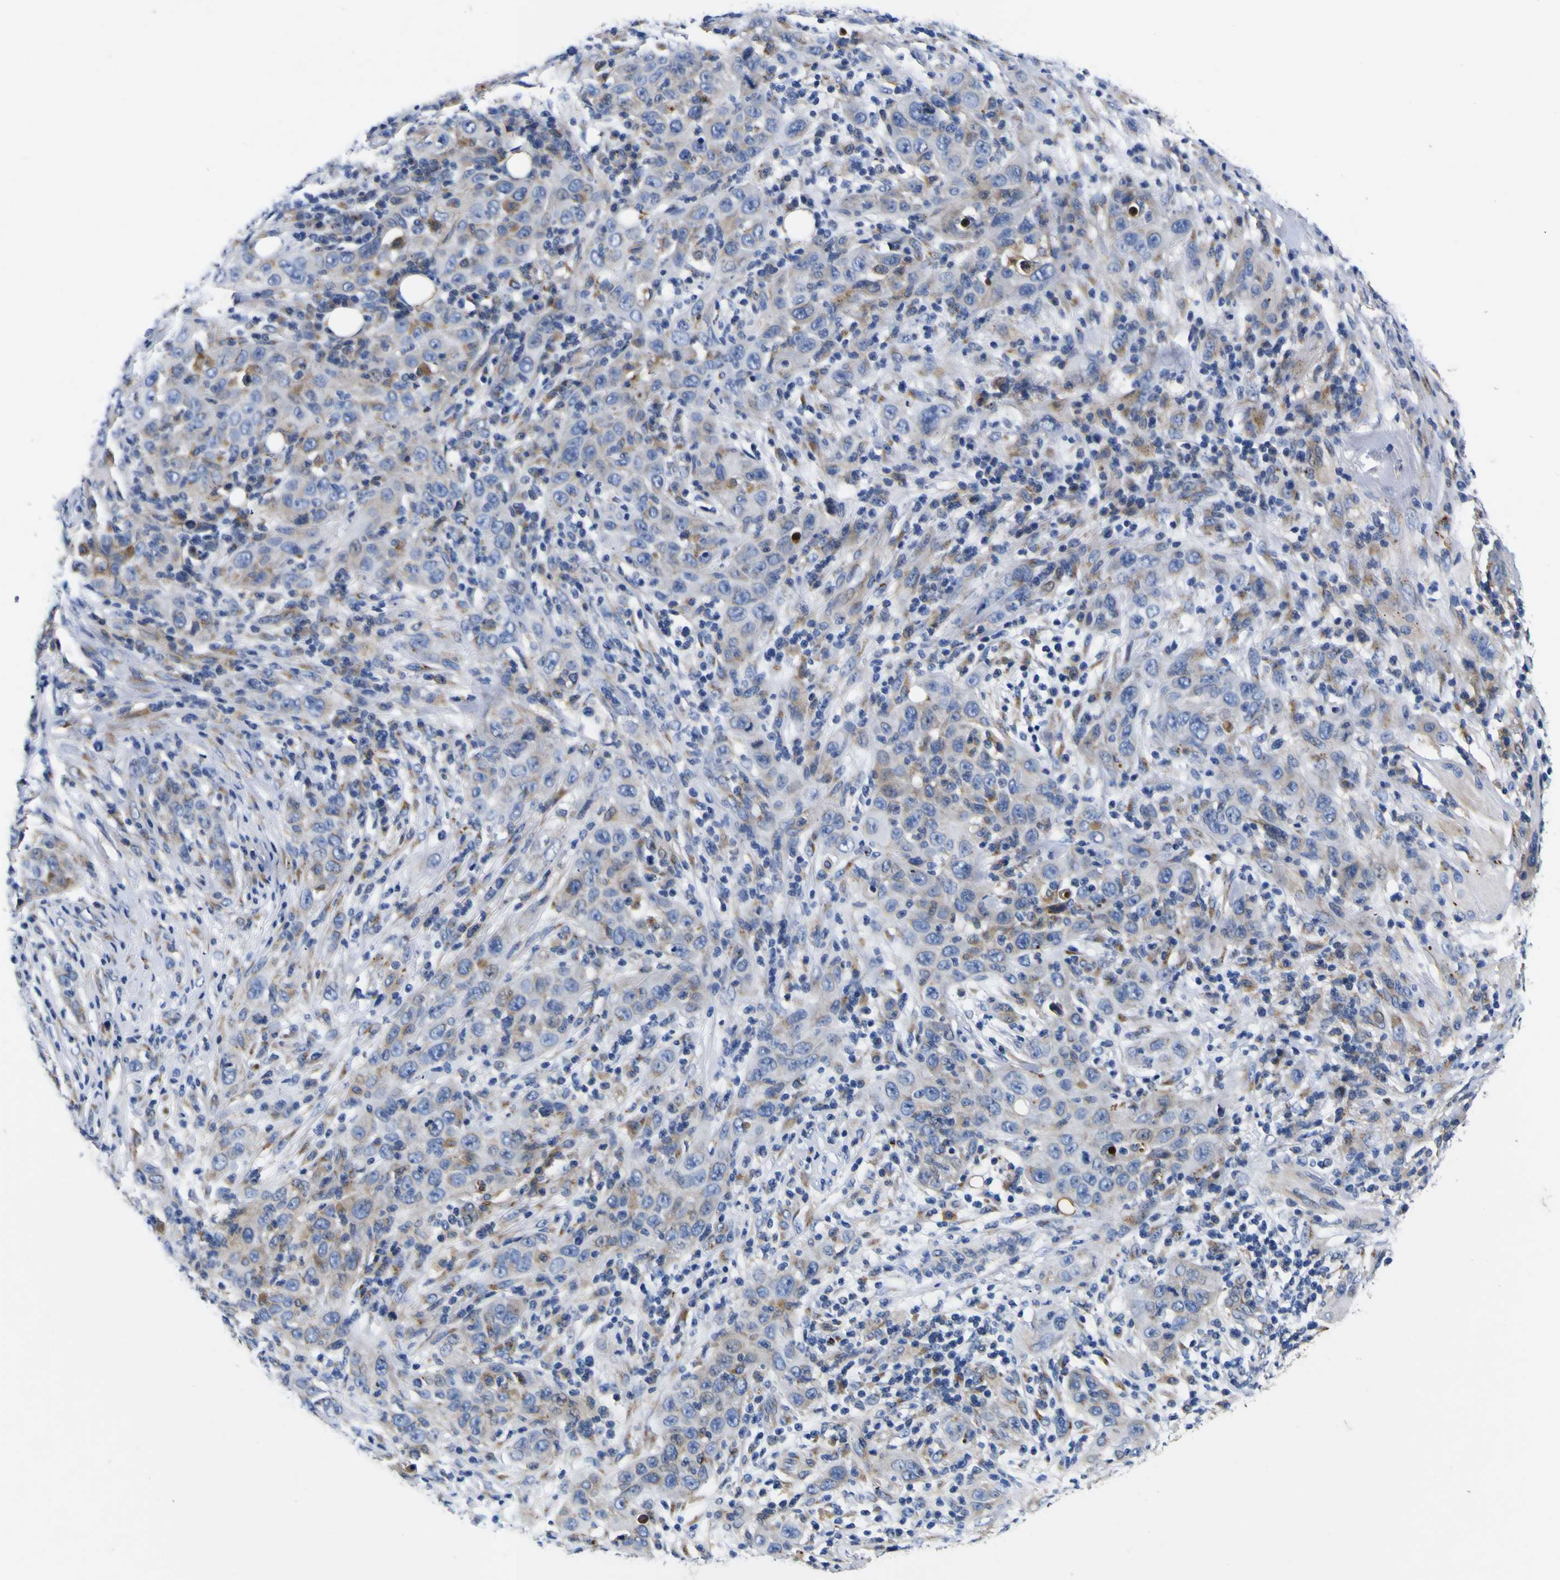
{"staining": {"intensity": "weak", "quantity": ">75%", "location": "cytoplasmic/membranous"}, "tissue": "skin cancer", "cell_type": "Tumor cells", "image_type": "cancer", "snomed": [{"axis": "morphology", "description": "Squamous cell carcinoma, NOS"}, {"axis": "topography", "description": "Skin"}], "caption": "High-power microscopy captured an immunohistochemistry histopathology image of skin squamous cell carcinoma, revealing weak cytoplasmic/membranous expression in approximately >75% of tumor cells.", "gene": "COA1", "patient": {"sex": "female", "age": 88}}